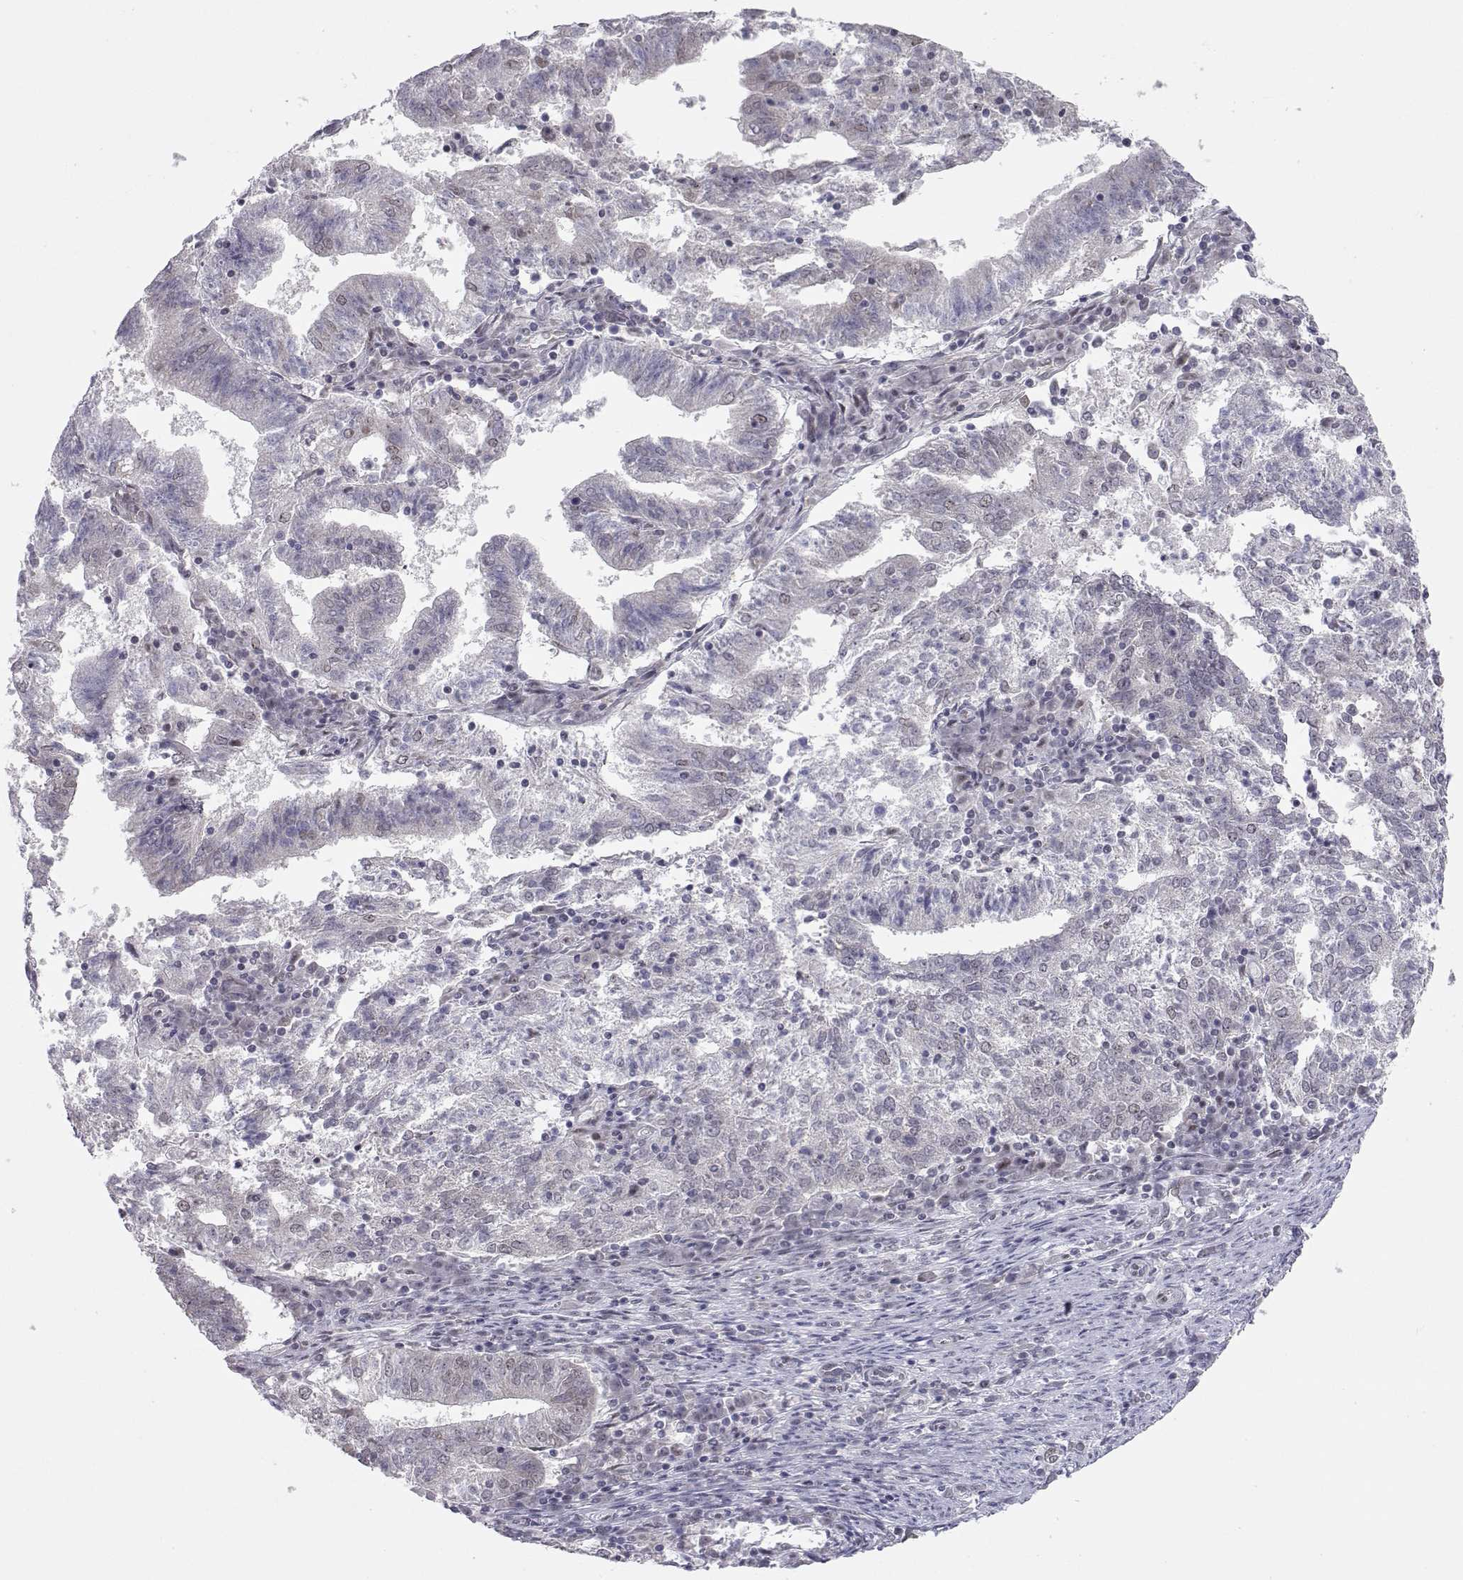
{"staining": {"intensity": "negative", "quantity": "none", "location": "none"}, "tissue": "endometrial cancer", "cell_type": "Tumor cells", "image_type": "cancer", "snomed": [{"axis": "morphology", "description": "Adenocarcinoma, NOS"}, {"axis": "topography", "description": "Endometrium"}], "caption": "There is no significant positivity in tumor cells of endometrial cancer (adenocarcinoma).", "gene": "SIX6", "patient": {"sex": "female", "age": 82}}